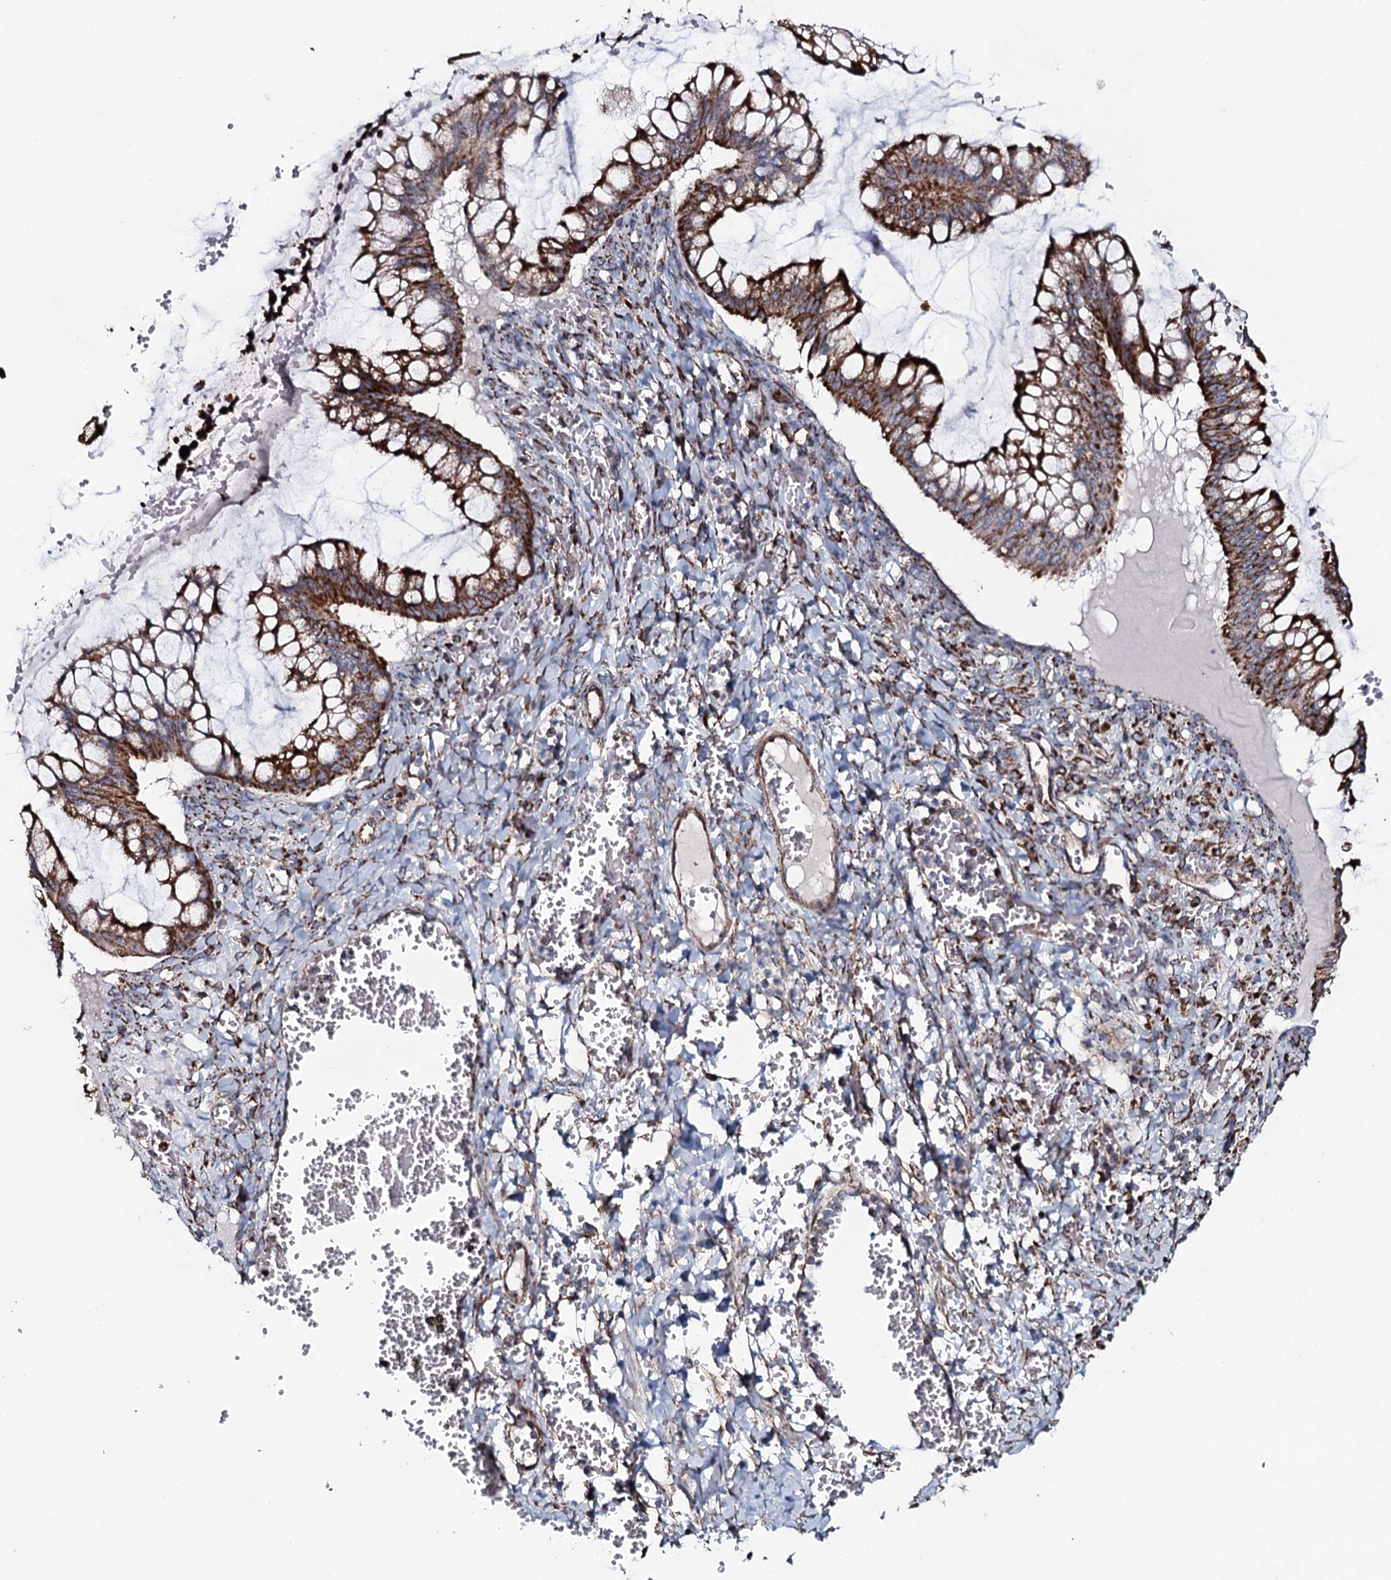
{"staining": {"intensity": "strong", "quantity": ">75%", "location": "cytoplasmic/membranous"}, "tissue": "ovarian cancer", "cell_type": "Tumor cells", "image_type": "cancer", "snomed": [{"axis": "morphology", "description": "Cystadenocarcinoma, mucinous, NOS"}, {"axis": "topography", "description": "Ovary"}], "caption": "Ovarian cancer (mucinous cystadenocarcinoma) was stained to show a protein in brown. There is high levels of strong cytoplasmic/membranous expression in approximately >75% of tumor cells. The staining is performed using DAB brown chromogen to label protein expression. The nuclei are counter-stained blue using hematoxylin.", "gene": "EVC2", "patient": {"sex": "female", "age": 73}}